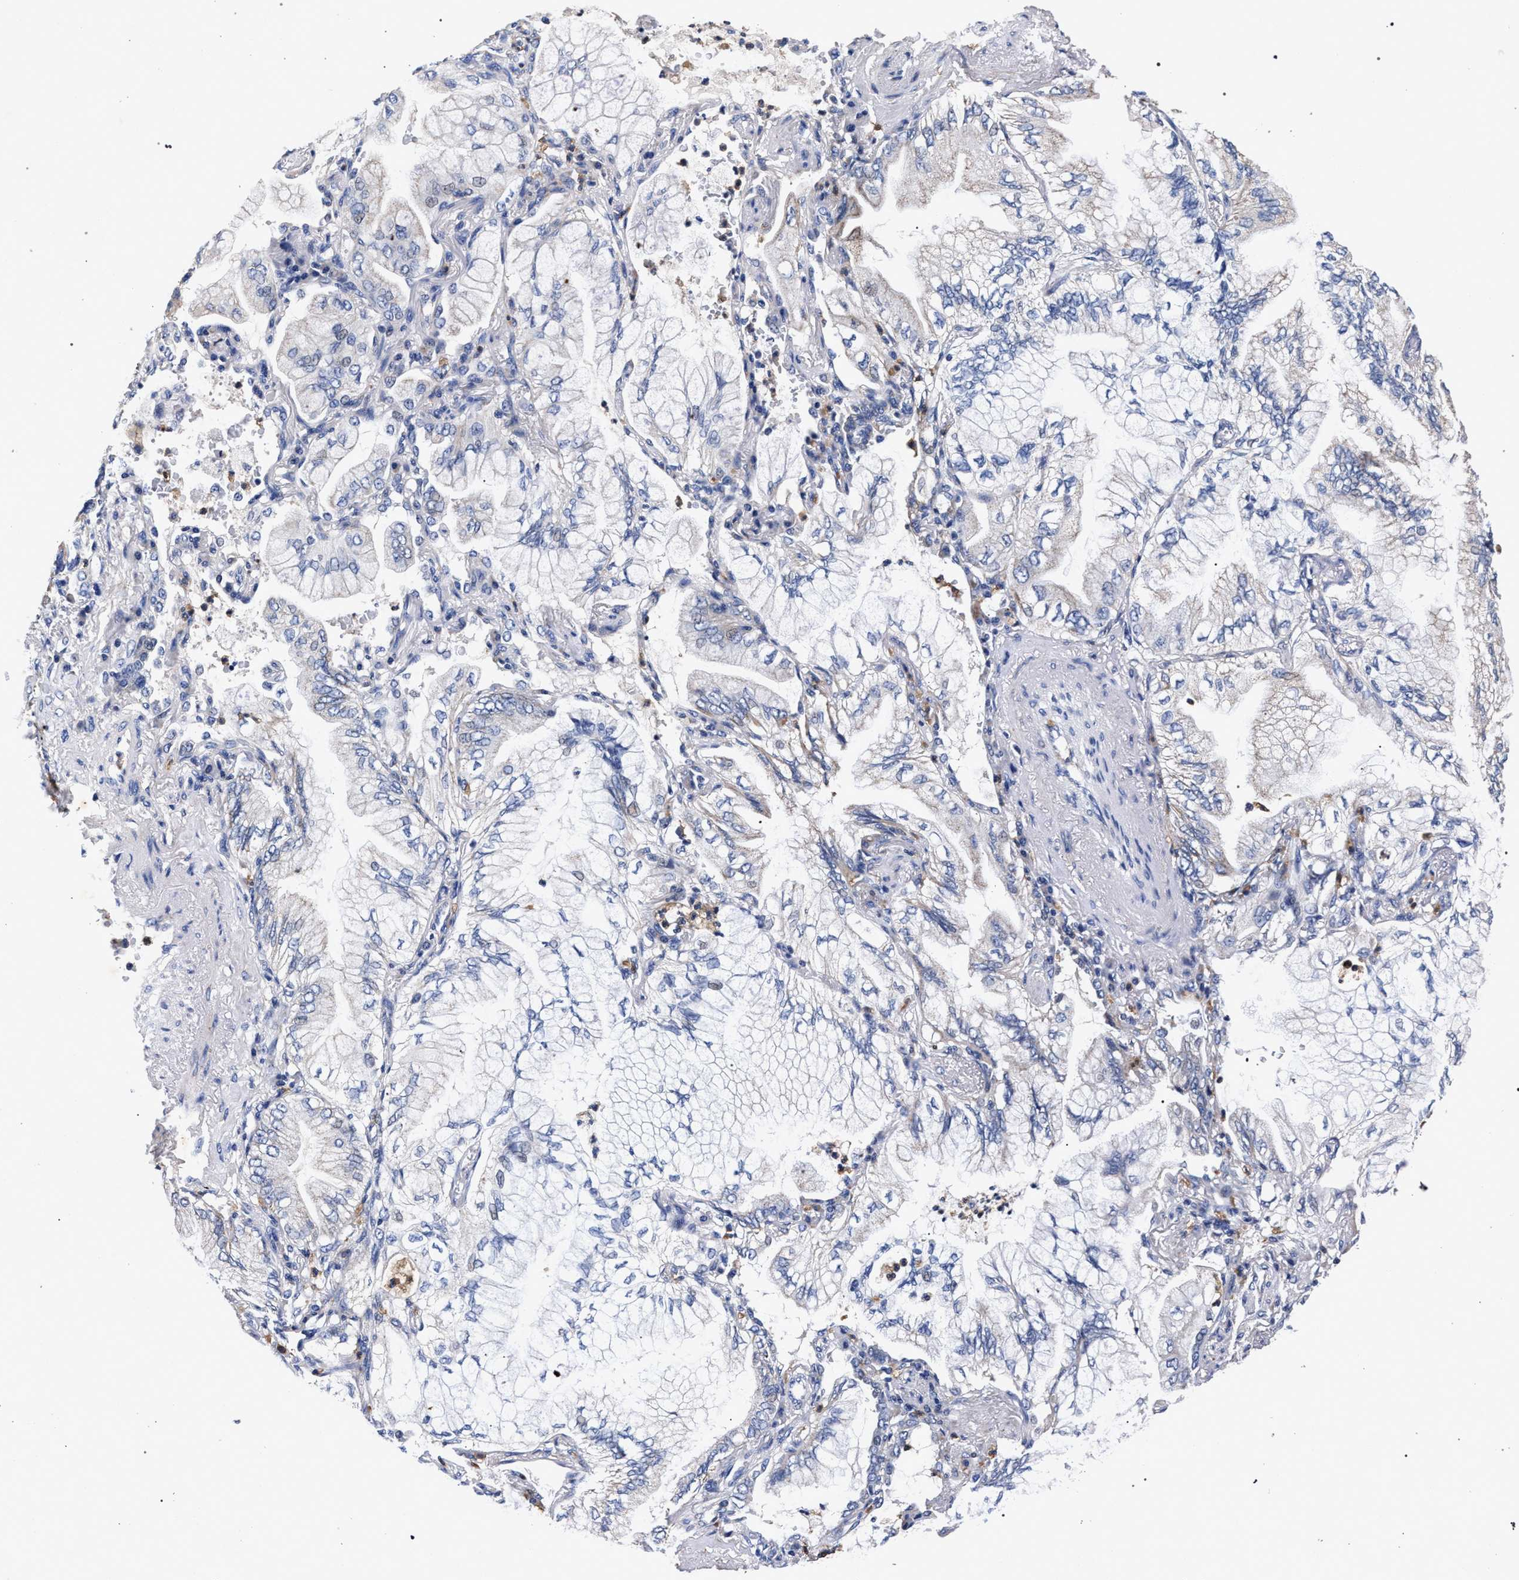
{"staining": {"intensity": "negative", "quantity": "none", "location": "none"}, "tissue": "lung cancer", "cell_type": "Tumor cells", "image_type": "cancer", "snomed": [{"axis": "morphology", "description": "Adenocarcinoma, NOS"}, {"axis": "topography", "description": "Lung"}], "caption": "Protein analysis of adenocarcinoma (lung) displays no significant expression in tumor cells. (DAB (3,3'-diaminobenzidine) immunohistochemistry, high magnification).", "gene": "HSD17B14", "patient": {"sex": "female", "age": 70}}